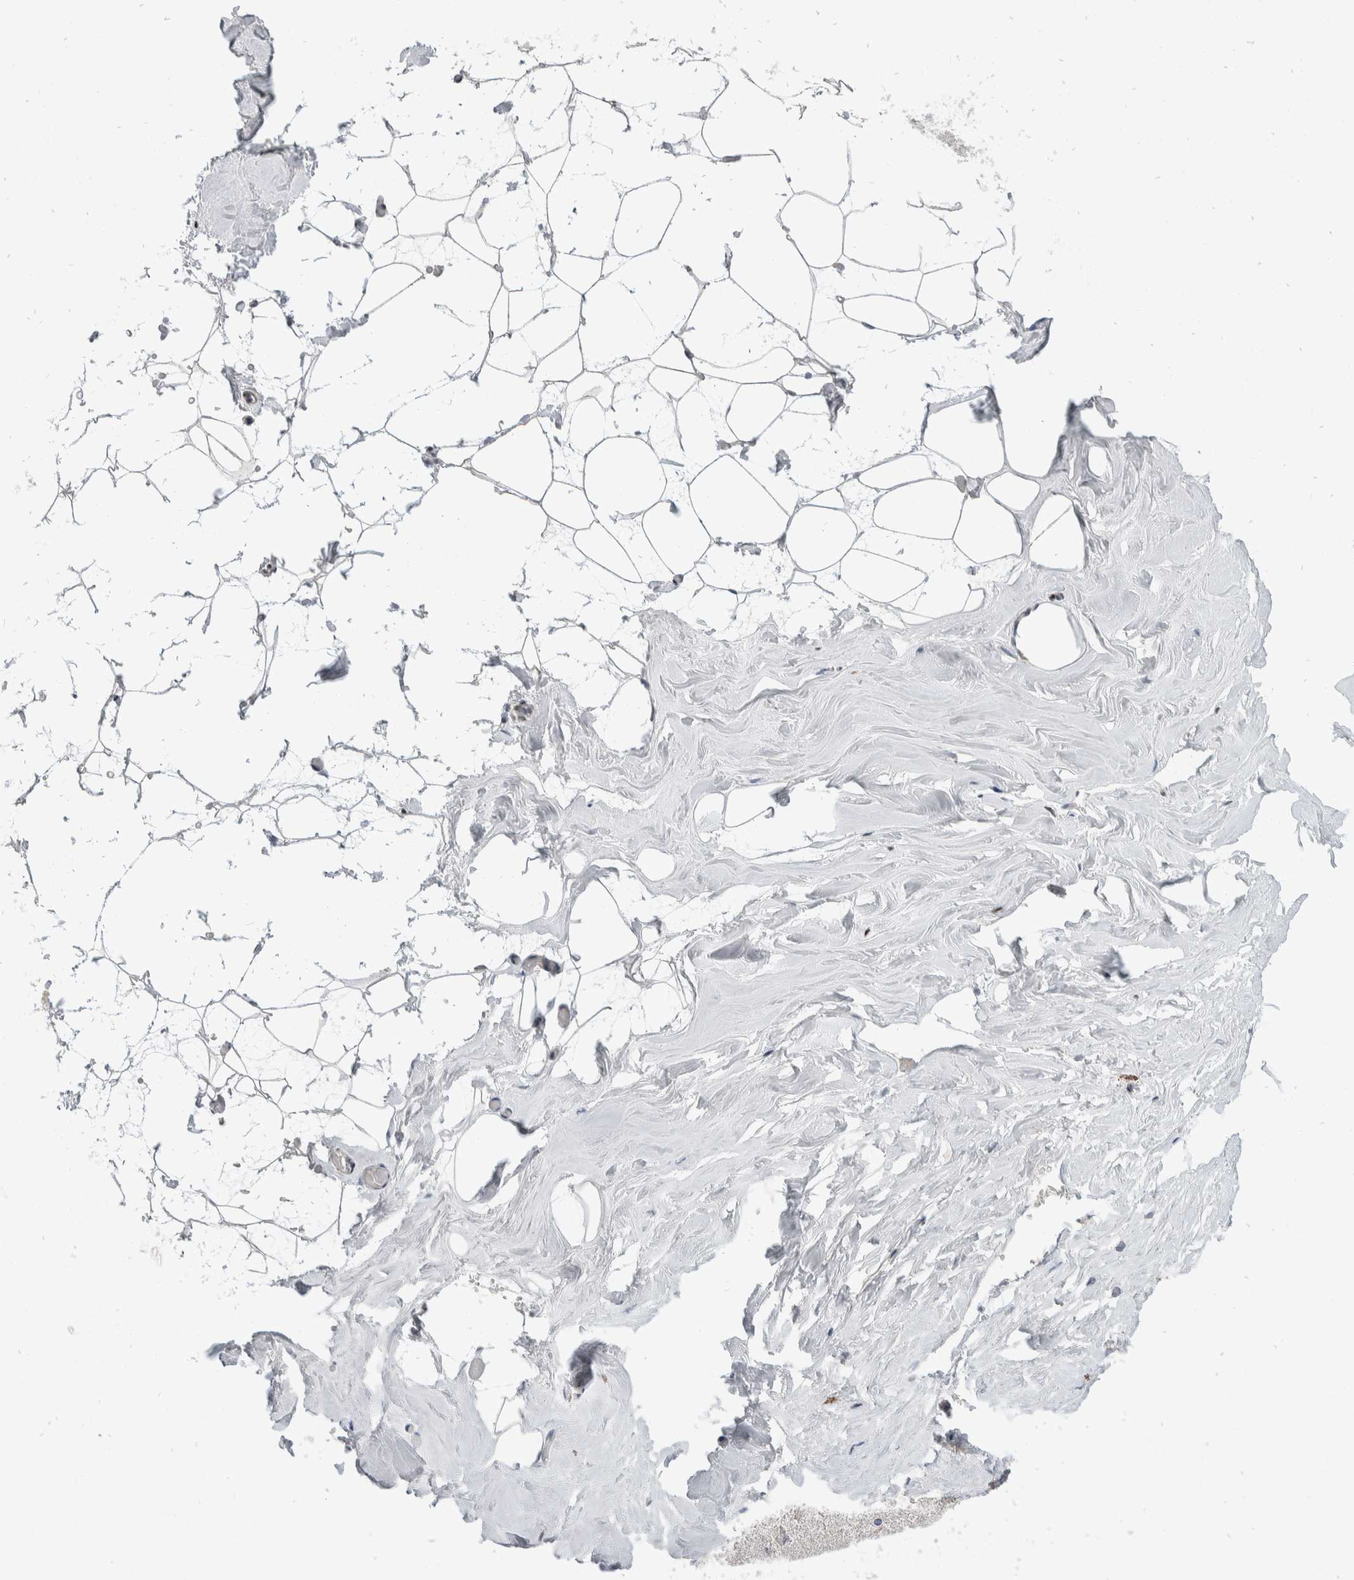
{"staining": {"intensity": "negative", "quantity": "none", "location": "none"}, "tissue": "adipose tissue", "cell_type": "Adipocytes", "image_type": "normal", "snomed": [{"axis": "morphology", "description": "Normal tissue, NOS"}, {"axis": "morphology", "description": "Fibrosis, NOS"}, {"axis": "topography", "description": "Breast"}, {"axis": "topography", "description": "Adipose tissue"}], "caption": "There is no significant expression in adipocytes of adipose tissue. Nuclei are stained in blue.", "gene": "ZNF703", "patient": {"sex": "female", "age": 39}}